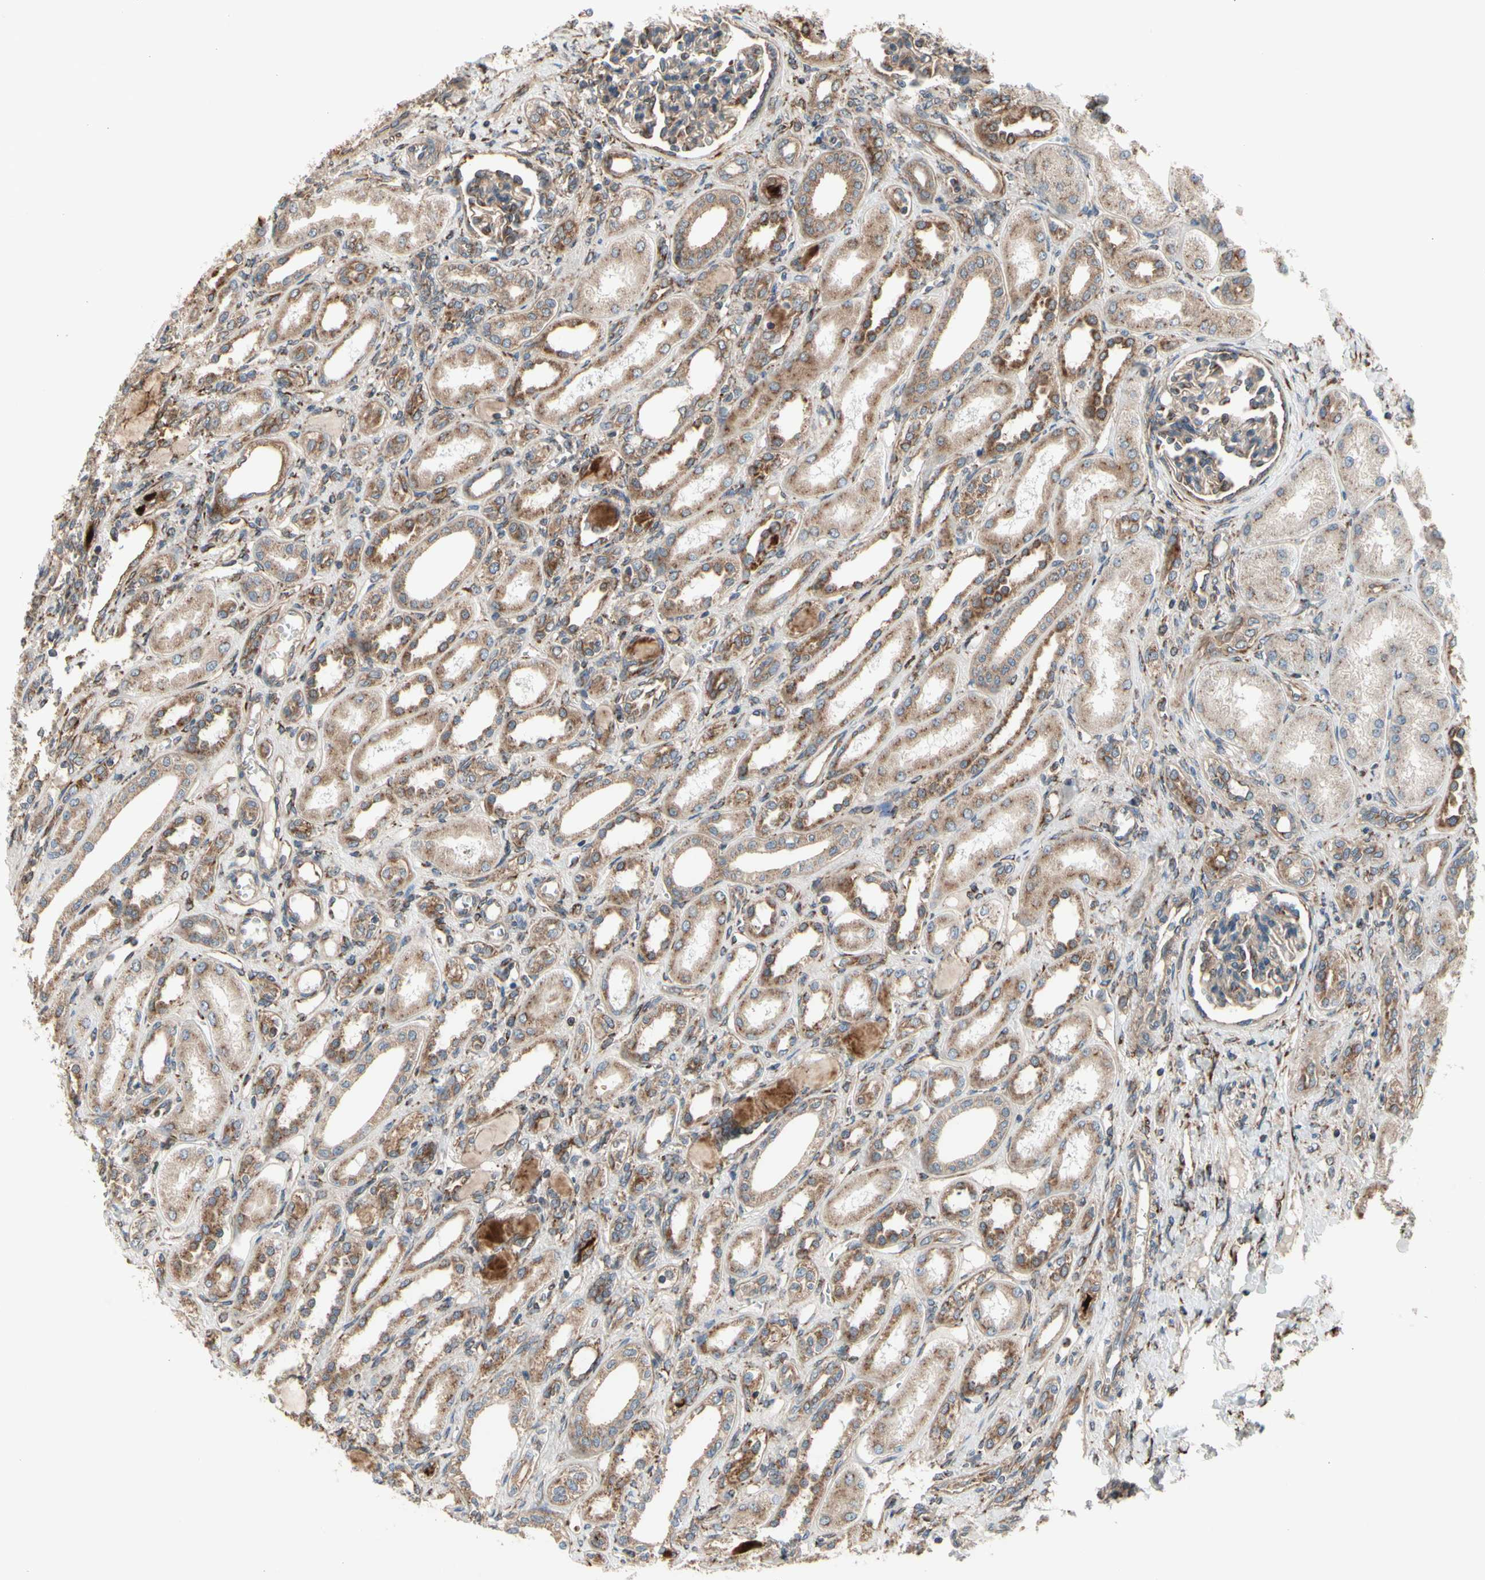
{"staining": {"intensity": "moderate", "quantity": ">75%", "location": "cytoplasmic/membranous"}, "tissue": "kidney", "cell_type": "Cells in glomeruli", "image_type": "normal", "snomed": [{"axis": "morphology", "description": "Normal tissue, NOS"}, {"axis": "topography", "description": "Kidney"}], "caption": "Immunohistochemical staining of unremarkable kidney reveals medium levels of moderate cytoplasmic/membranous staining in about >75% of cells in glomeruli. (DAB (3,3'-diaminobenzidine) IHC, brown staining for protein, blue staining for nuclei).", "gene": "SLC39A9", "patient": {"sex": "male", "age": 7}}